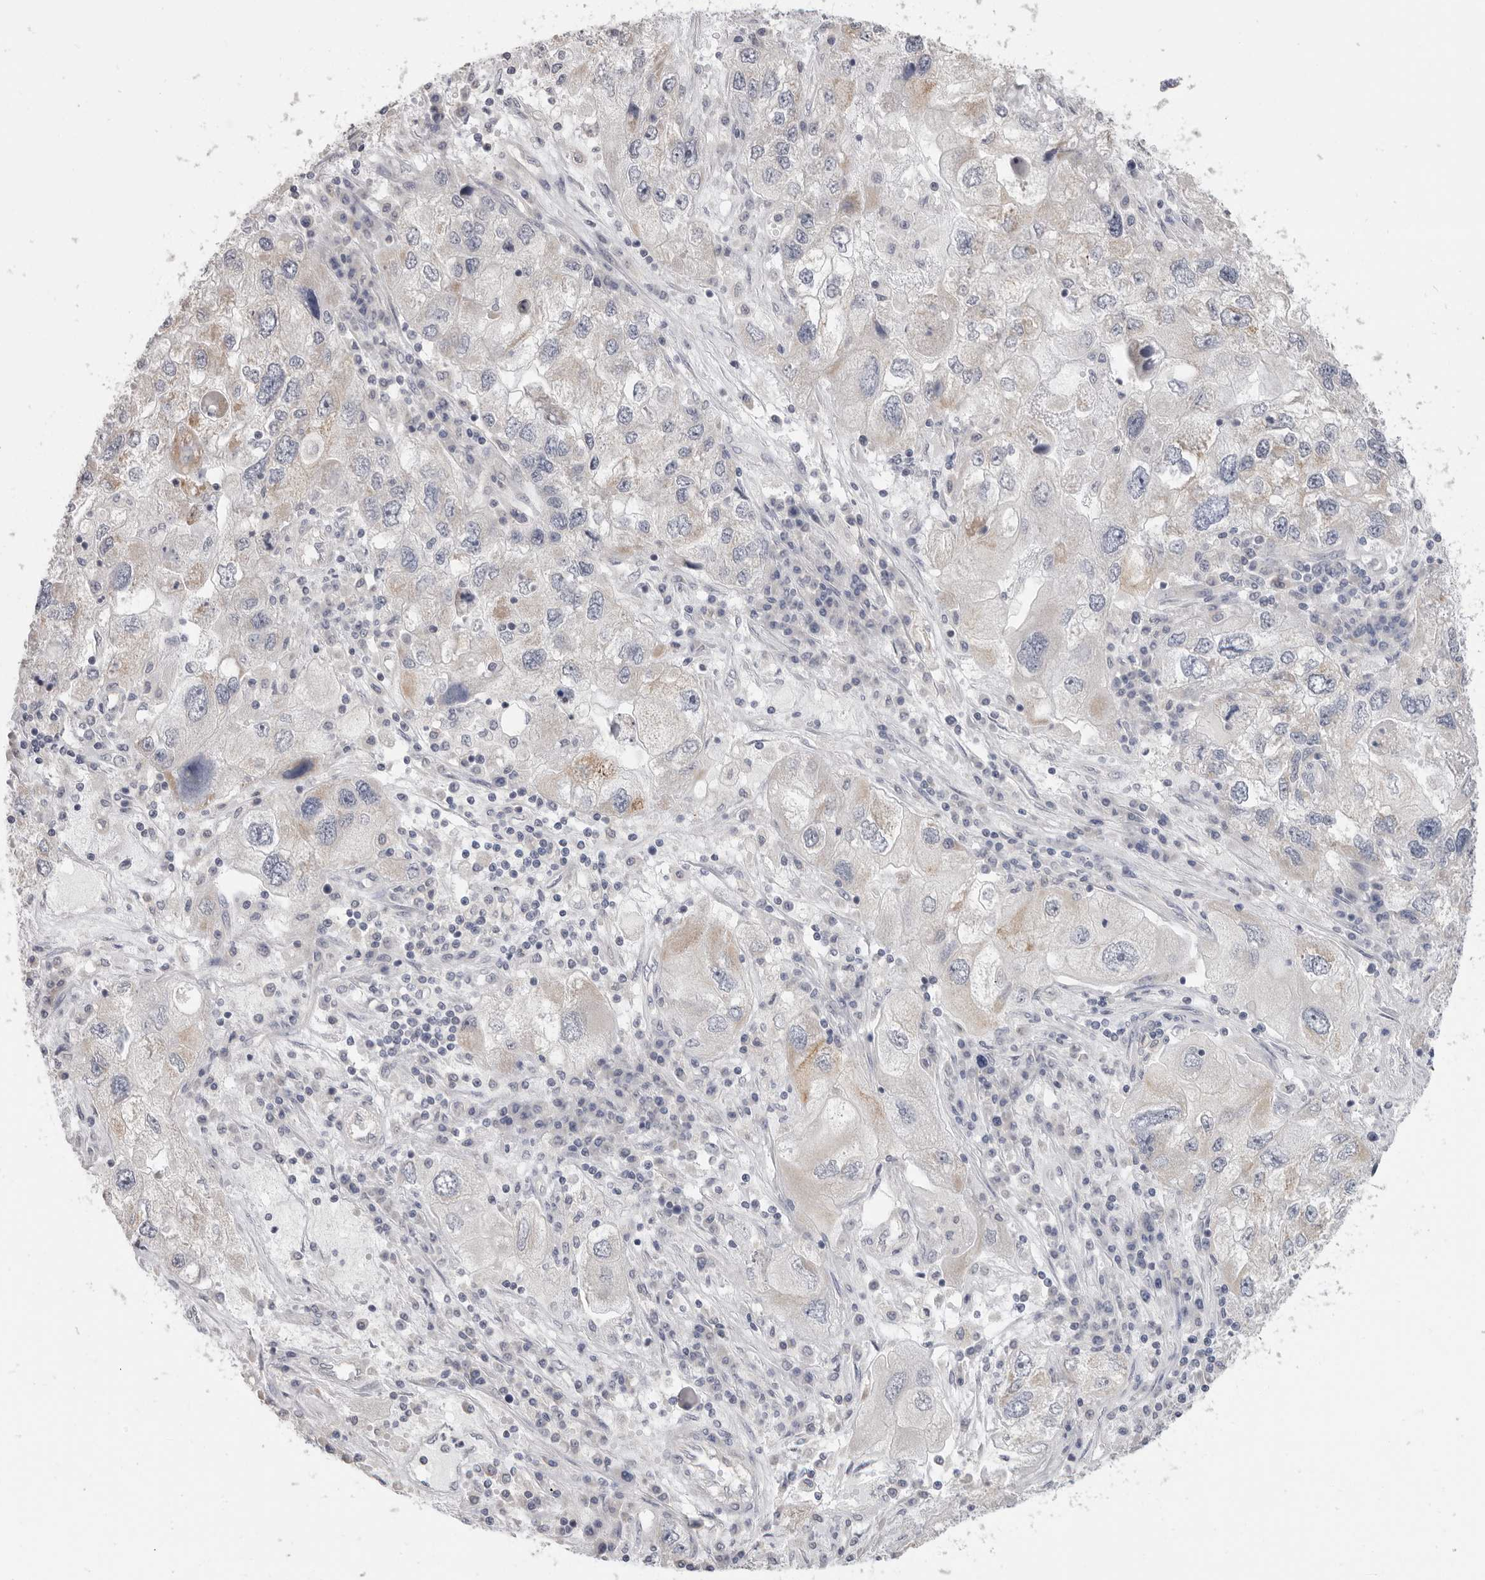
{"staining": {"intensity": "weak", "quantity": "<25%", "location": "cytoplasmic/membranous"}, "tissue": "endometrial cancer", "cell_type": "Tumor cells", "image_type": "cancer", "snomed": [{"axis": "morphology", "description": "Adenocarcinoma, NOS"}, {"axis": "topography", "description": "Endometrium"}], "caption": "An immunohistochemistry micrograph of endometrial cancer (adenocarcinoma) is shown. There is no staining in tumor cells of endometrial cancer (adenocarcinoma).", "gene": "XIRP1", "patient": {"sex": "female", "age": 49}}